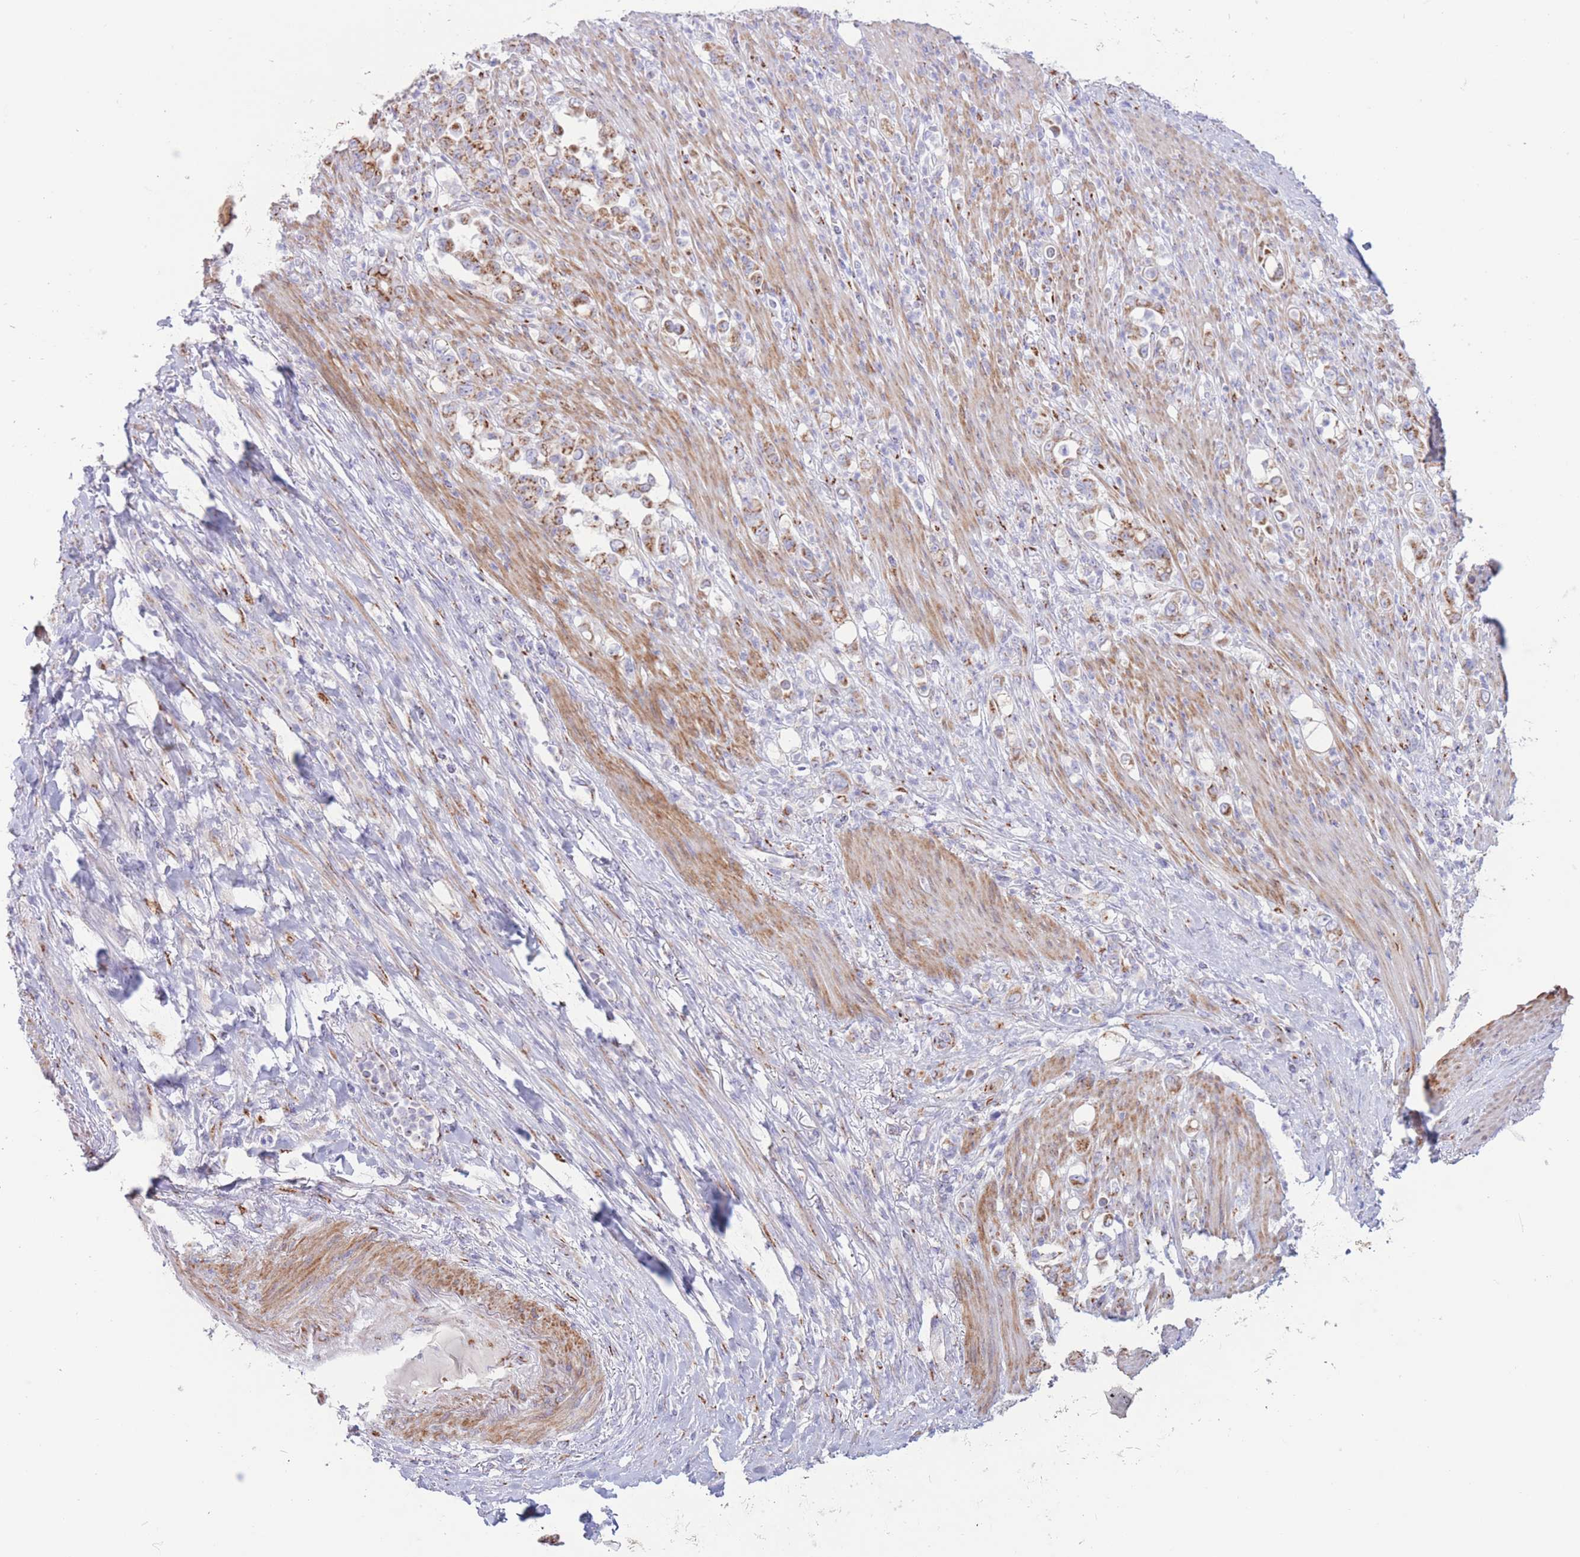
{"staining": {"intensity": "moderate", "quantity": ">75%", "location": "cytoplasmic/membranous"}, "tissue": "stomach cancer", "cell_type": "Tumor cells", "image_type": "cancer", "snomed": [{"axis": "morphology", "description": "Normal tissue, NOS"}, {"axis": "morphology", "description": "Adenocarcinoma, NOS"}, {"axis": "topography", "description": "Stomach"}], "caption": "The photomicrograph exhibits immunohistochemical staining of stomach cancer. There is moderate cytoplasmic/membranous expression is identified in about >75% of tumor cells.", "gene": "MPND", "patient": {"sex": "female", "age": 79}}